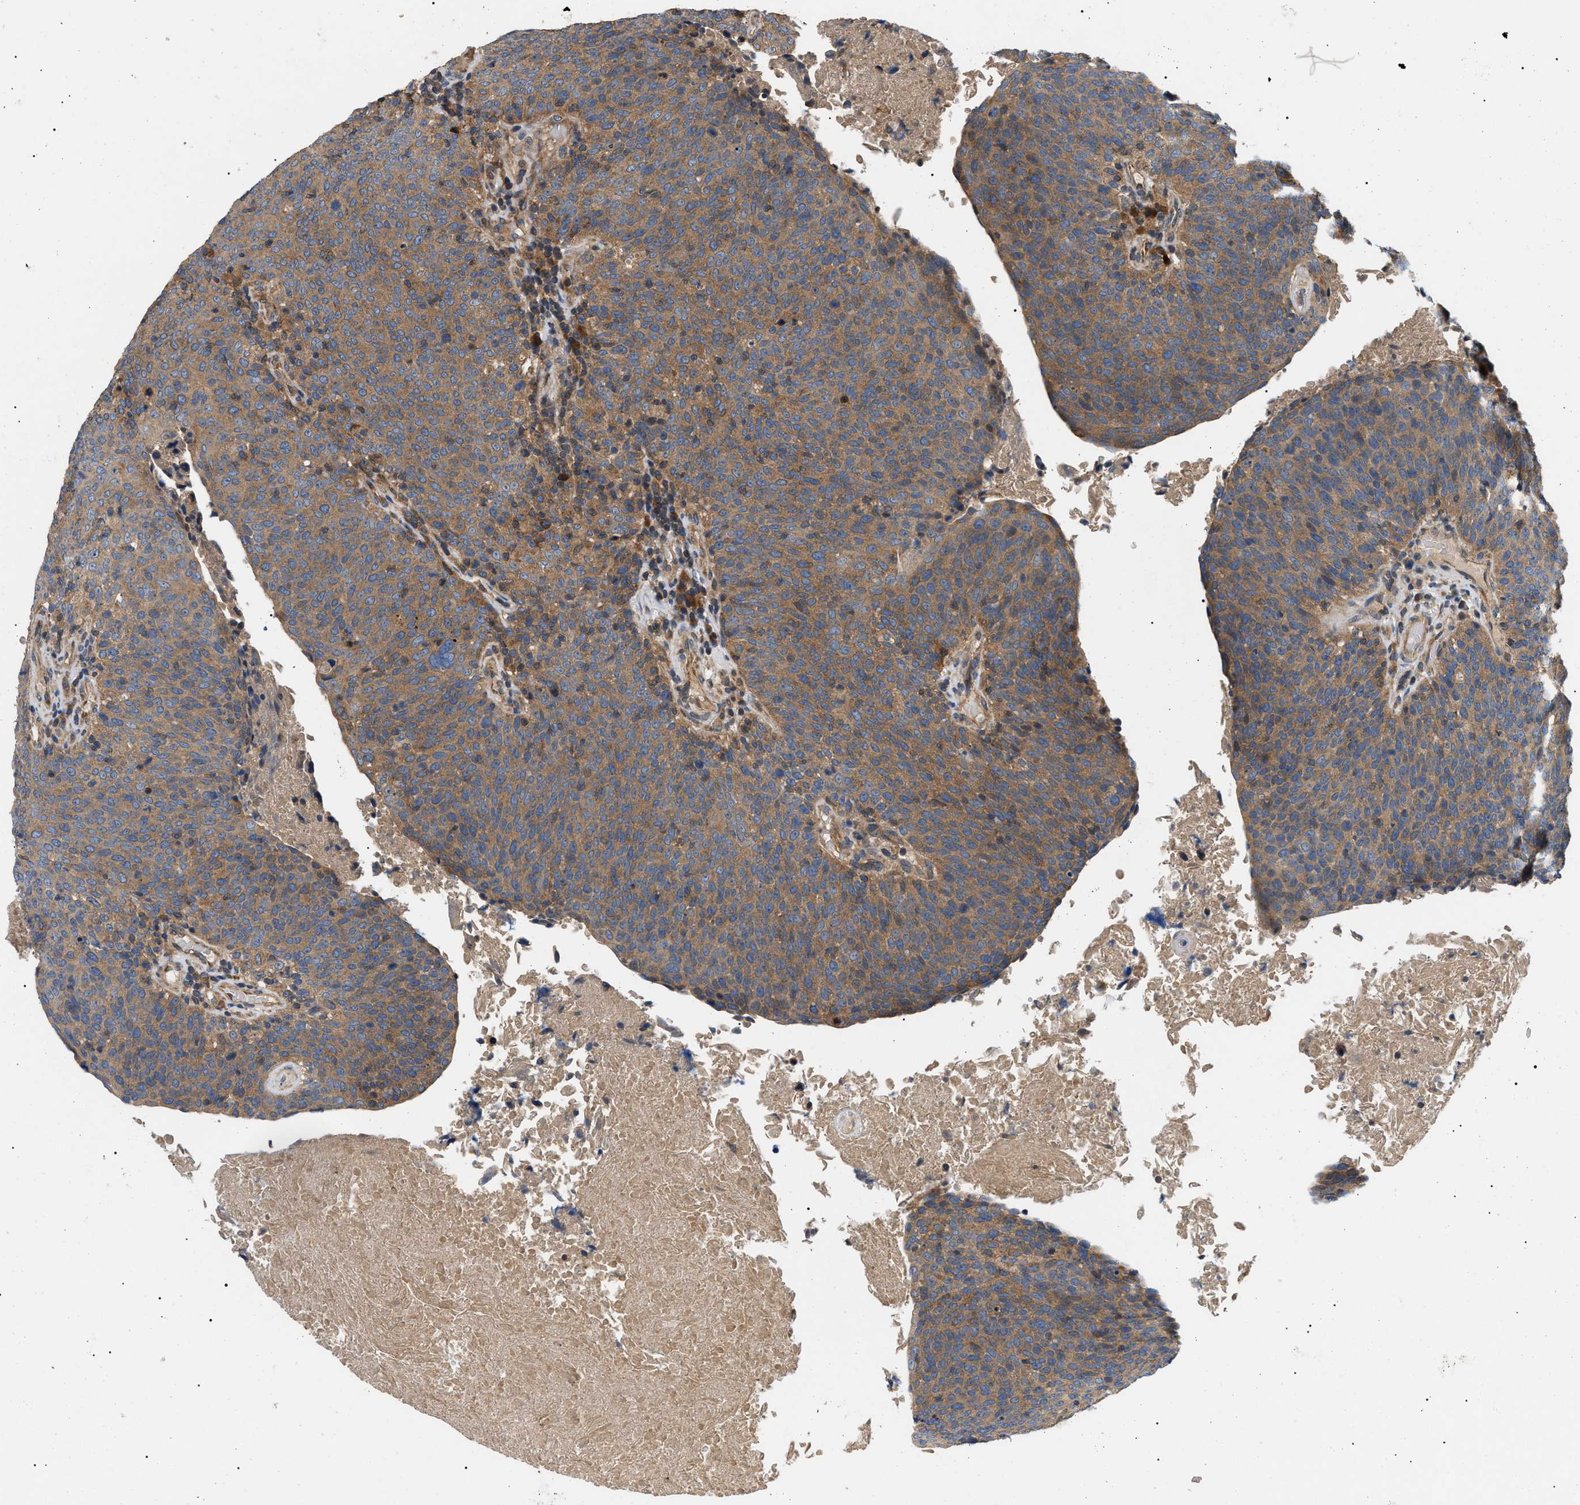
{"staining": {"intensity": "moderate", "quantity": ">75%", "location": "cytoplasmic/membranous"}, "tissue": "head and neck cancer", "cell_type": "Tumor cells", "image_type": "cancer", "snomed": [{"axis": "morphology", "description": "Squamous cell carcinoma, NOS"}, {"axis": "morphology", "description": "Squamous cell carcinoma, metastatic, NOS"}, {"axis": "topography", "description": "Lymph node"}, {"axis": "topography", "description": "Head-Neck"}], "caption": "Metastatic squamous cell carcinoma (head and neck) tissue exhibits moderate cytoplasmic/membranous expression in about >75% of tumor cells, visualized by immunohistochemistry.", "gene": "PPM1B", "patient": {"sex": "male", "age": 62}}